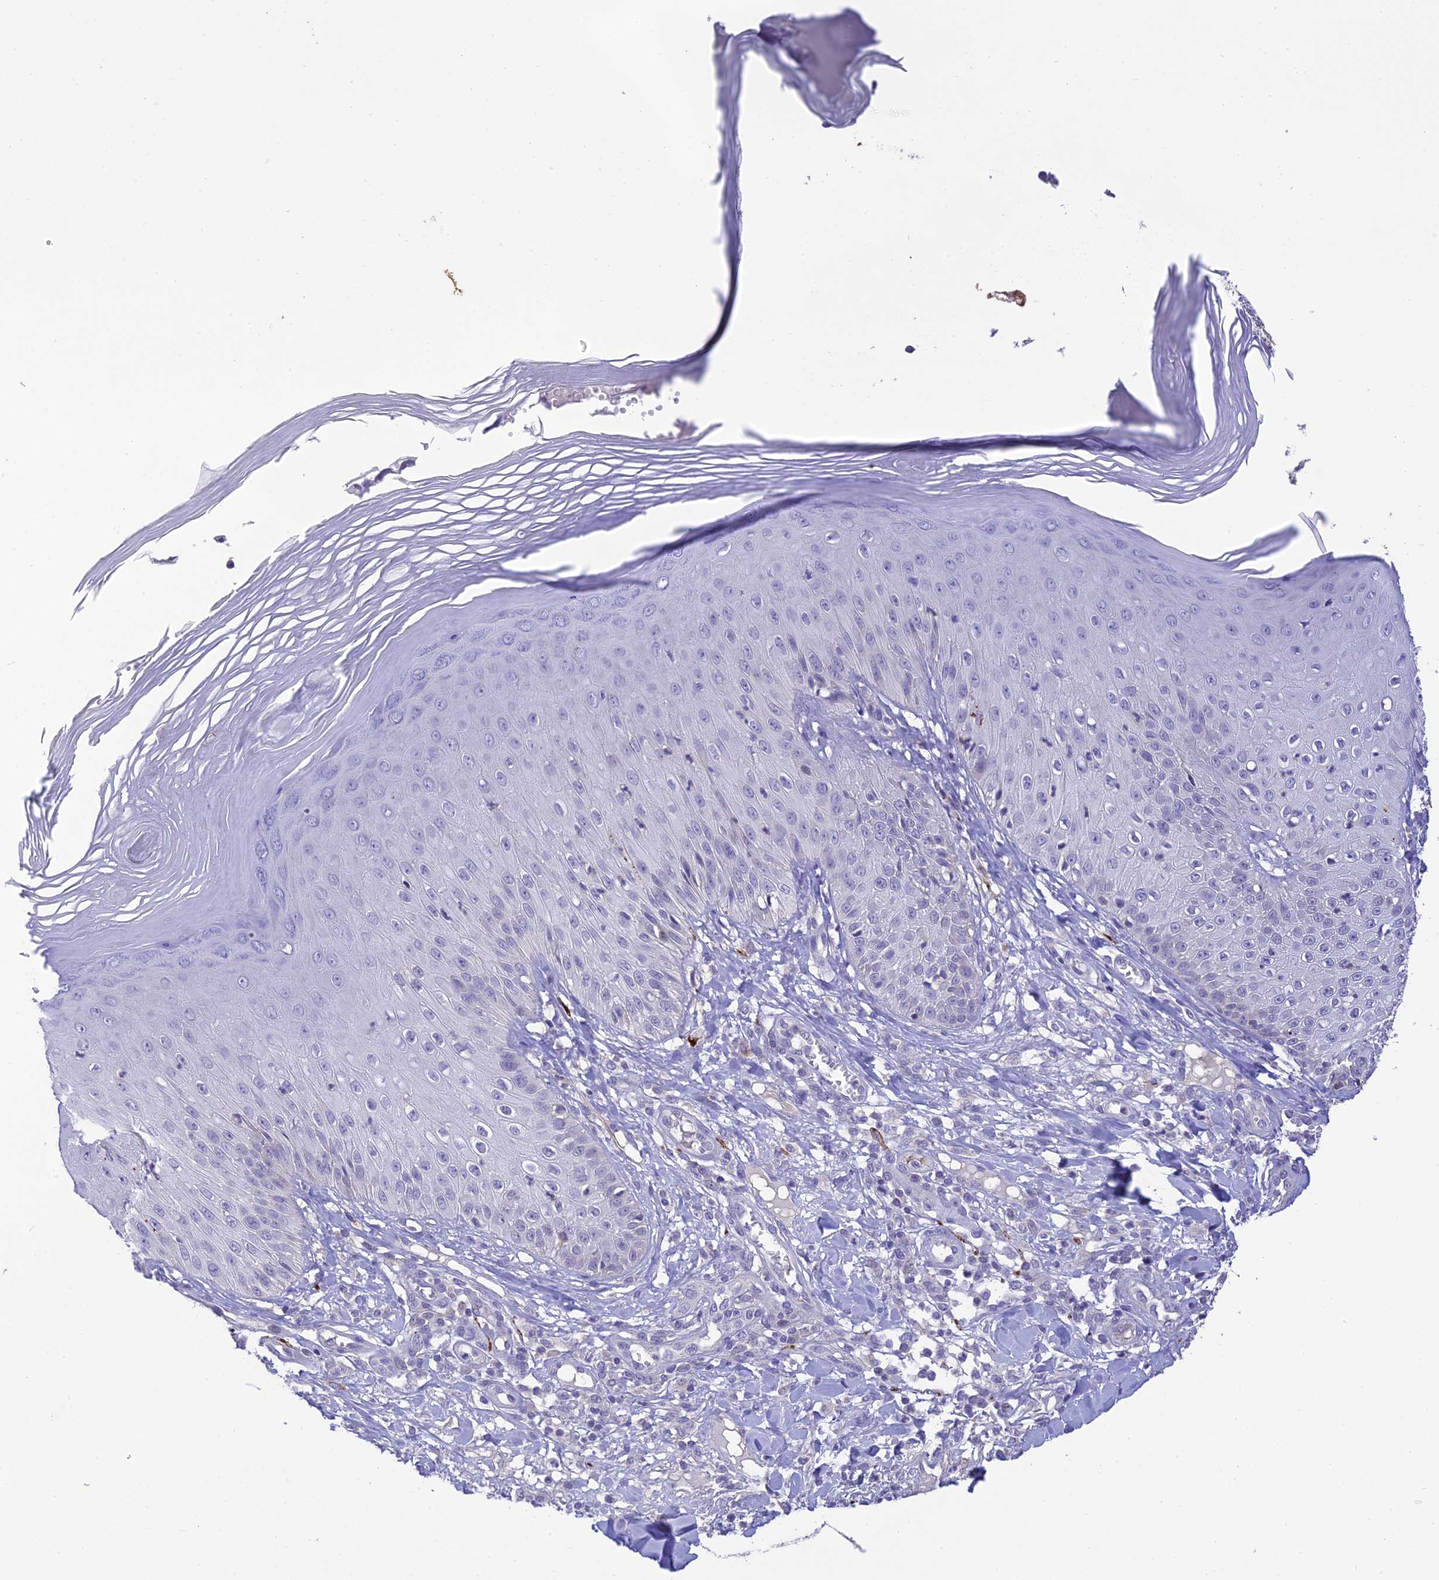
{"staining": {"intensity": "moderate", "quantity": "<25%", "location": "cytoplasmic/membranous"}, "tissue": "skin", "cell_type": "Epidermal cells", "image_type": "normal", "snomed": [{"axis": "morphology", "description": "Normal tissue, NOS"}, {"axis": "morphology", "description": "Inflammation, NOS"}, {"axis": "topography", "description": "Soft tissue"}, {"axis": "topography", "description": "Anal"}], "caption": "The photomicrograph shows a brown stain indicating the presence of a protein in the cytoplasmic/membranous of epidermal cells in skin.", "gene": "XPO7", "patient": {"sex": "female", "age": 15}}